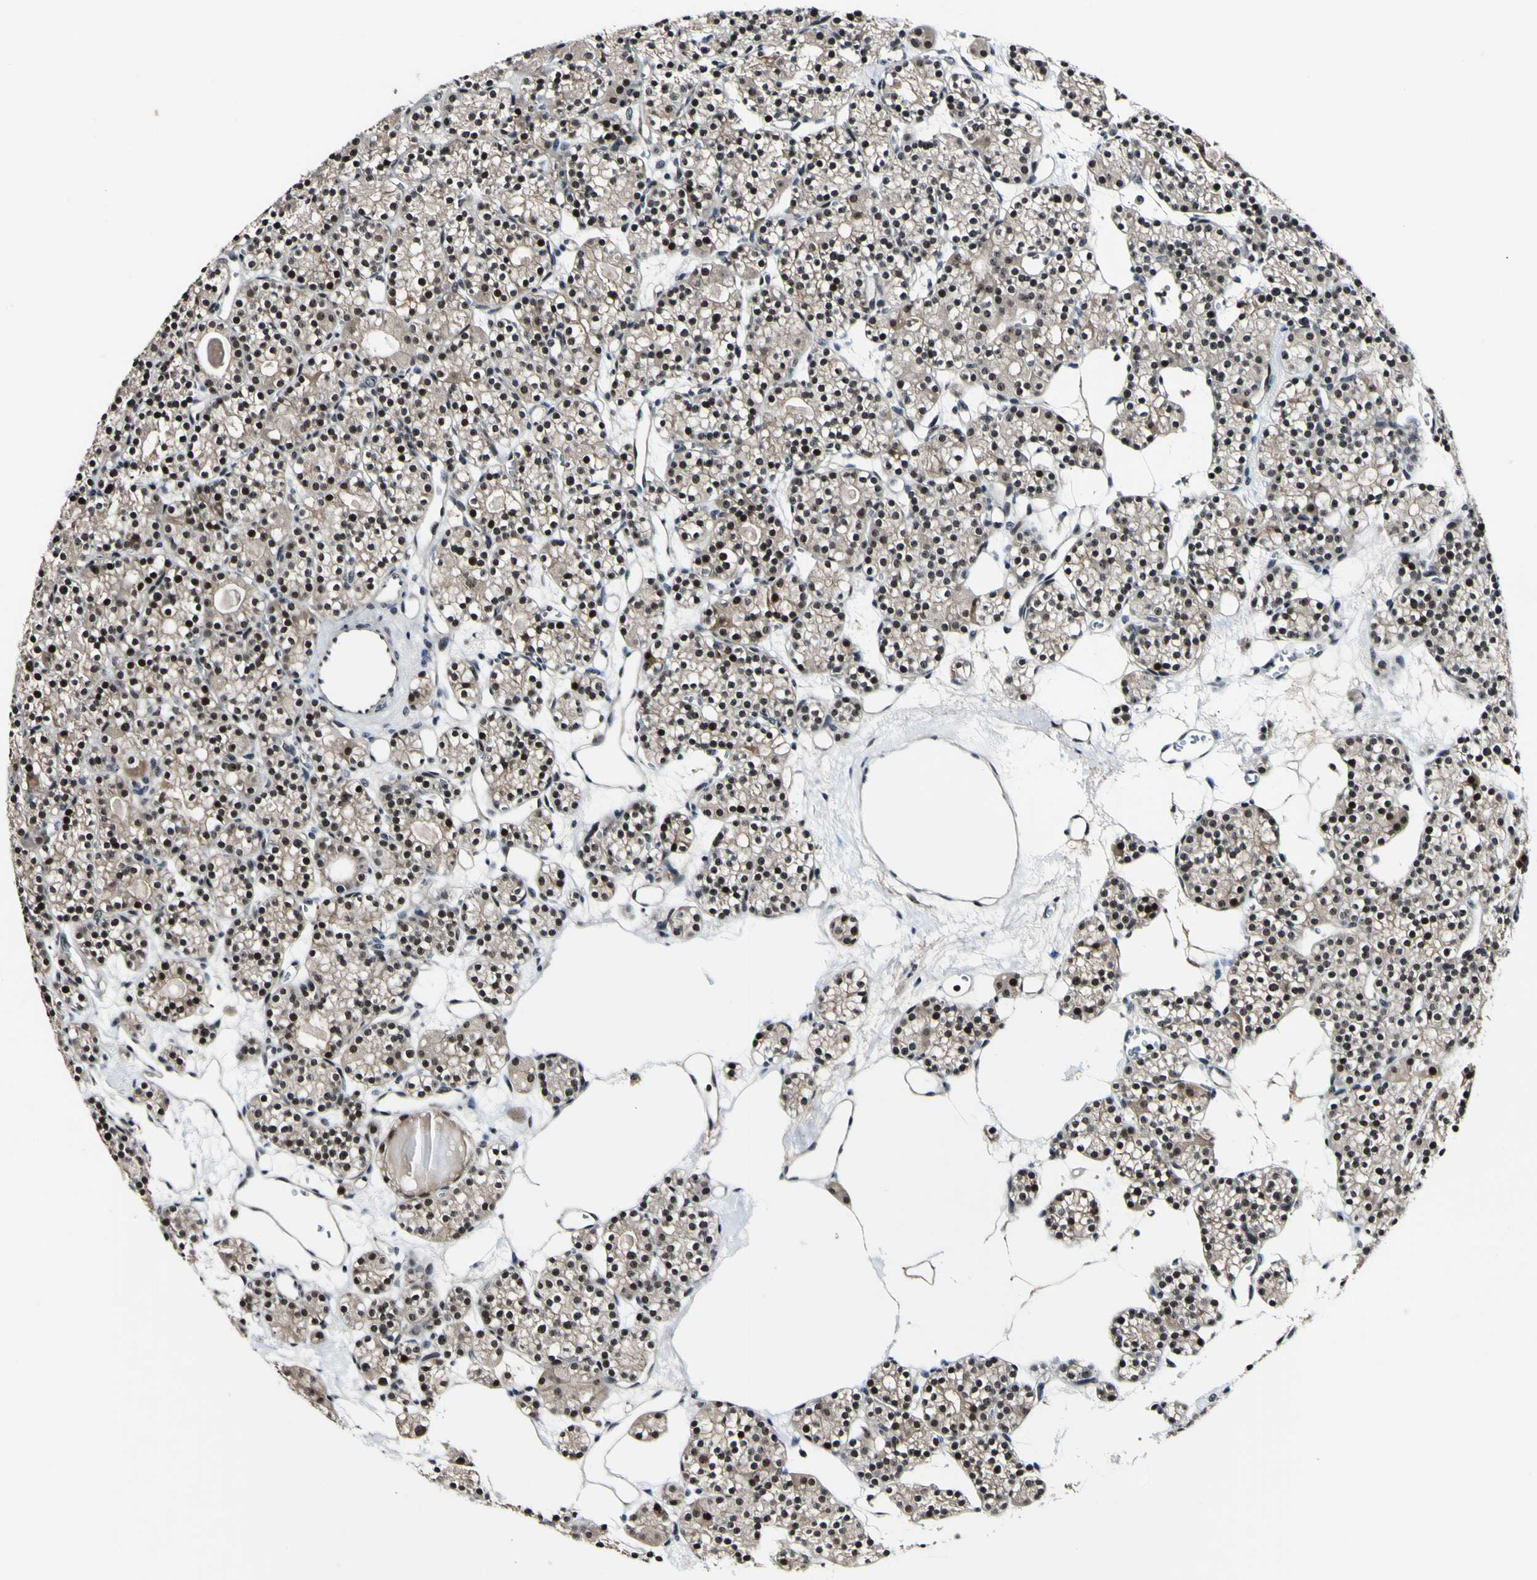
{"staining": {"intensity": "strong", "quantity": "25%-75%", "location": "nuclear"}, "tissue": "parathyroid gland", "cell_type": "Glandular cells", "image_type": "normal", "snomed": [{"axis": "morphology", "description": "Normal tissue, NOS"}, {"axis": "topography", "description": "Parathyroid gland"}], "caption": "Immunohistochemistry (IHC) staining of unremarkable parathyroid gland, which shows high levels of strong nuclear staining in about 25%-75% of glandular cells indicating strong nuclear protein expression. The staining was performed using DAB (brown) for protein detection and nuclei were counterstained in hematoxylin (blue).", "gene": "POLR2F", "patient": {"sex": "female", "age": 64}}